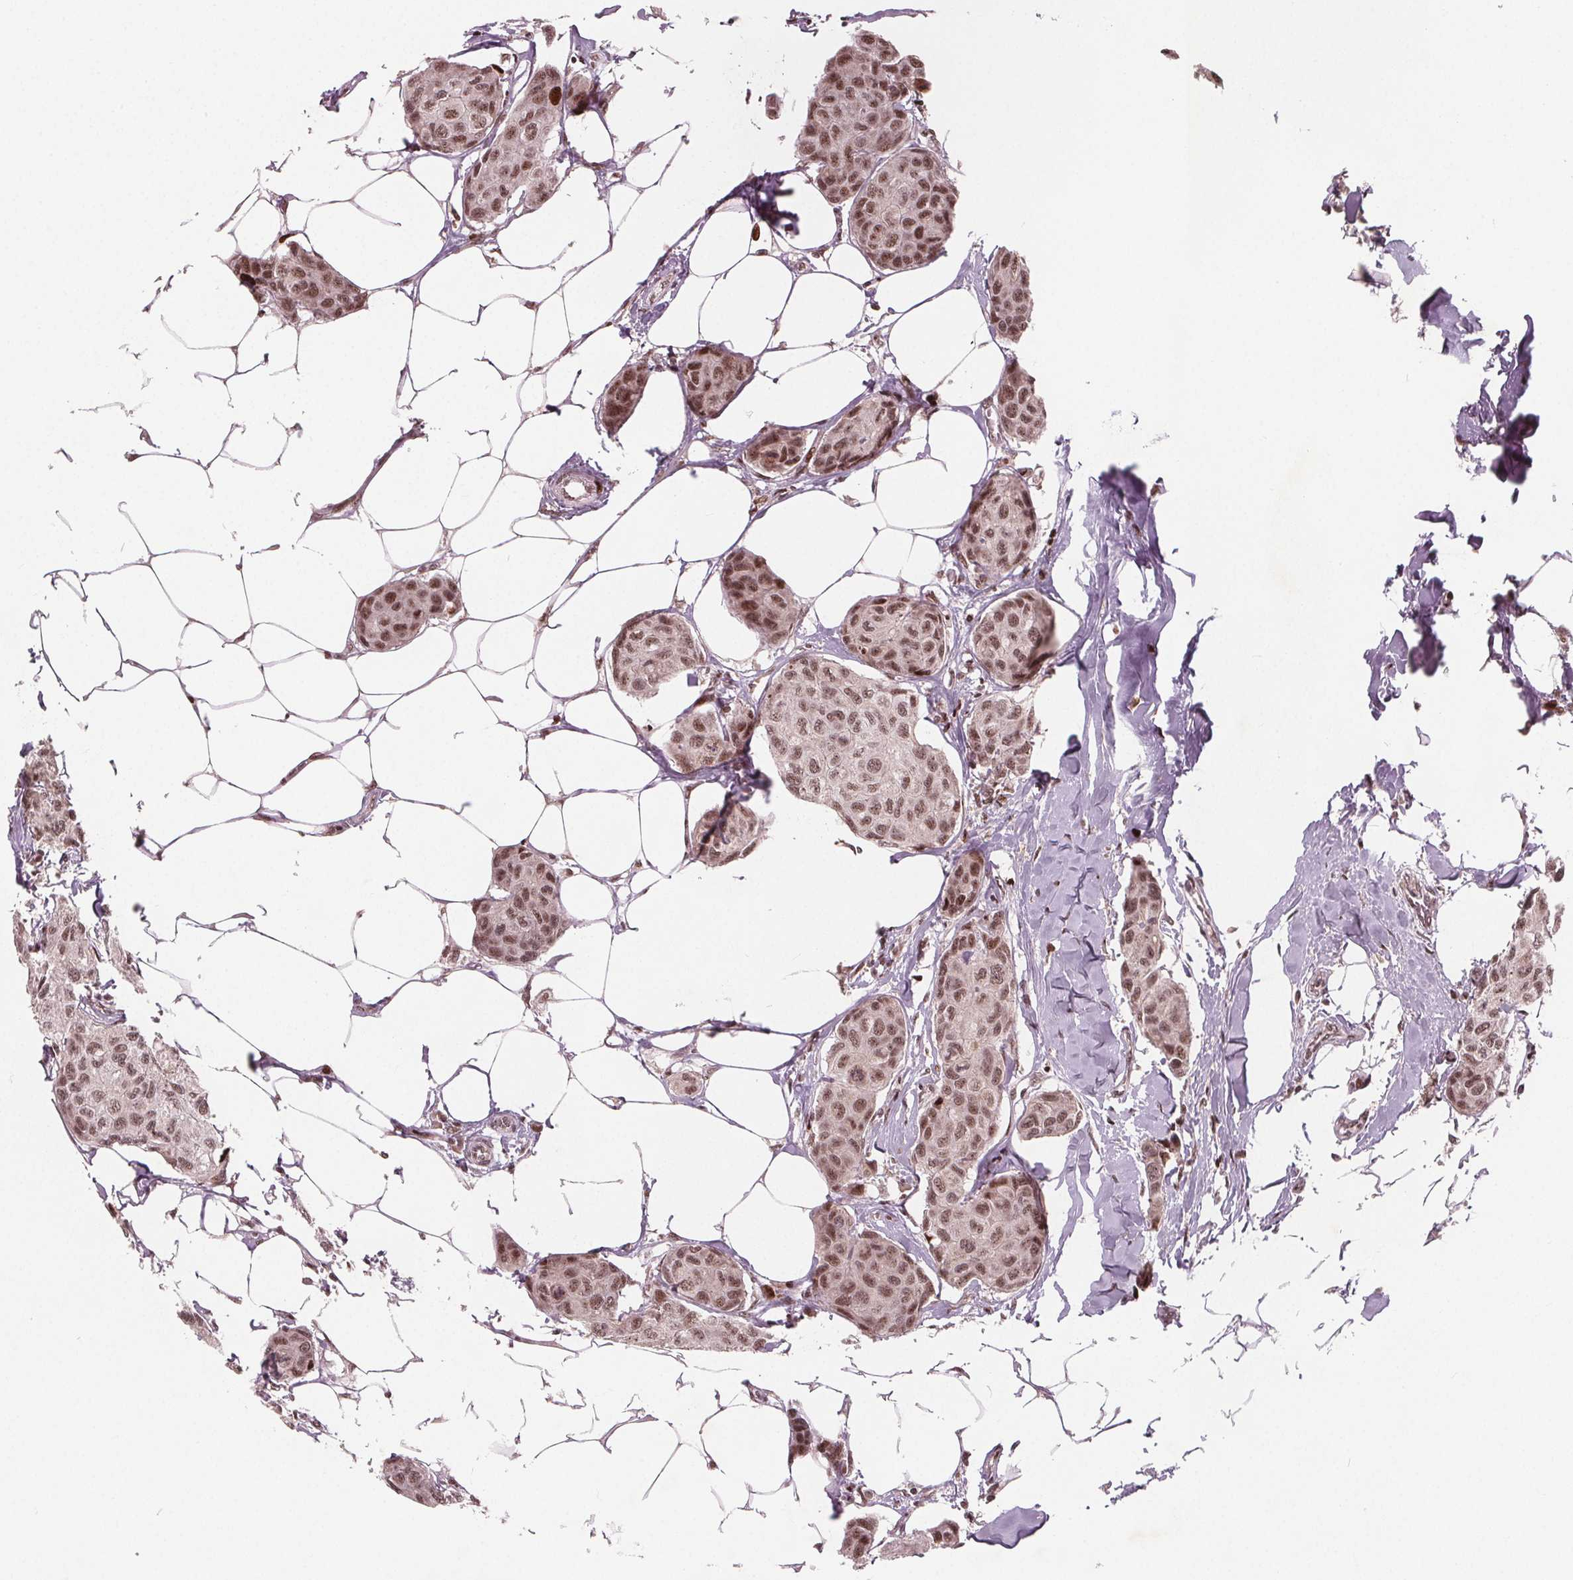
{"staining": {"intensity": "moderate", "quantity": ">75%", "location": "nuclear"}, "tissue": "breast cancer", "cell_type": "Tumor cells", "image_type": "cancer", "snomed": [{"axis": "morphology", "description": "Duct carcinoma"}, {"axis": "topography", "description": "Breast"}], "caption": "This is an image of IHC staining of breast cancer (intraductal carcinoma), which shows moderate staining in the nuclear of tumor cells.", "gene": "SNRNP35", "patient": {"sex": "female", "age": 80}}